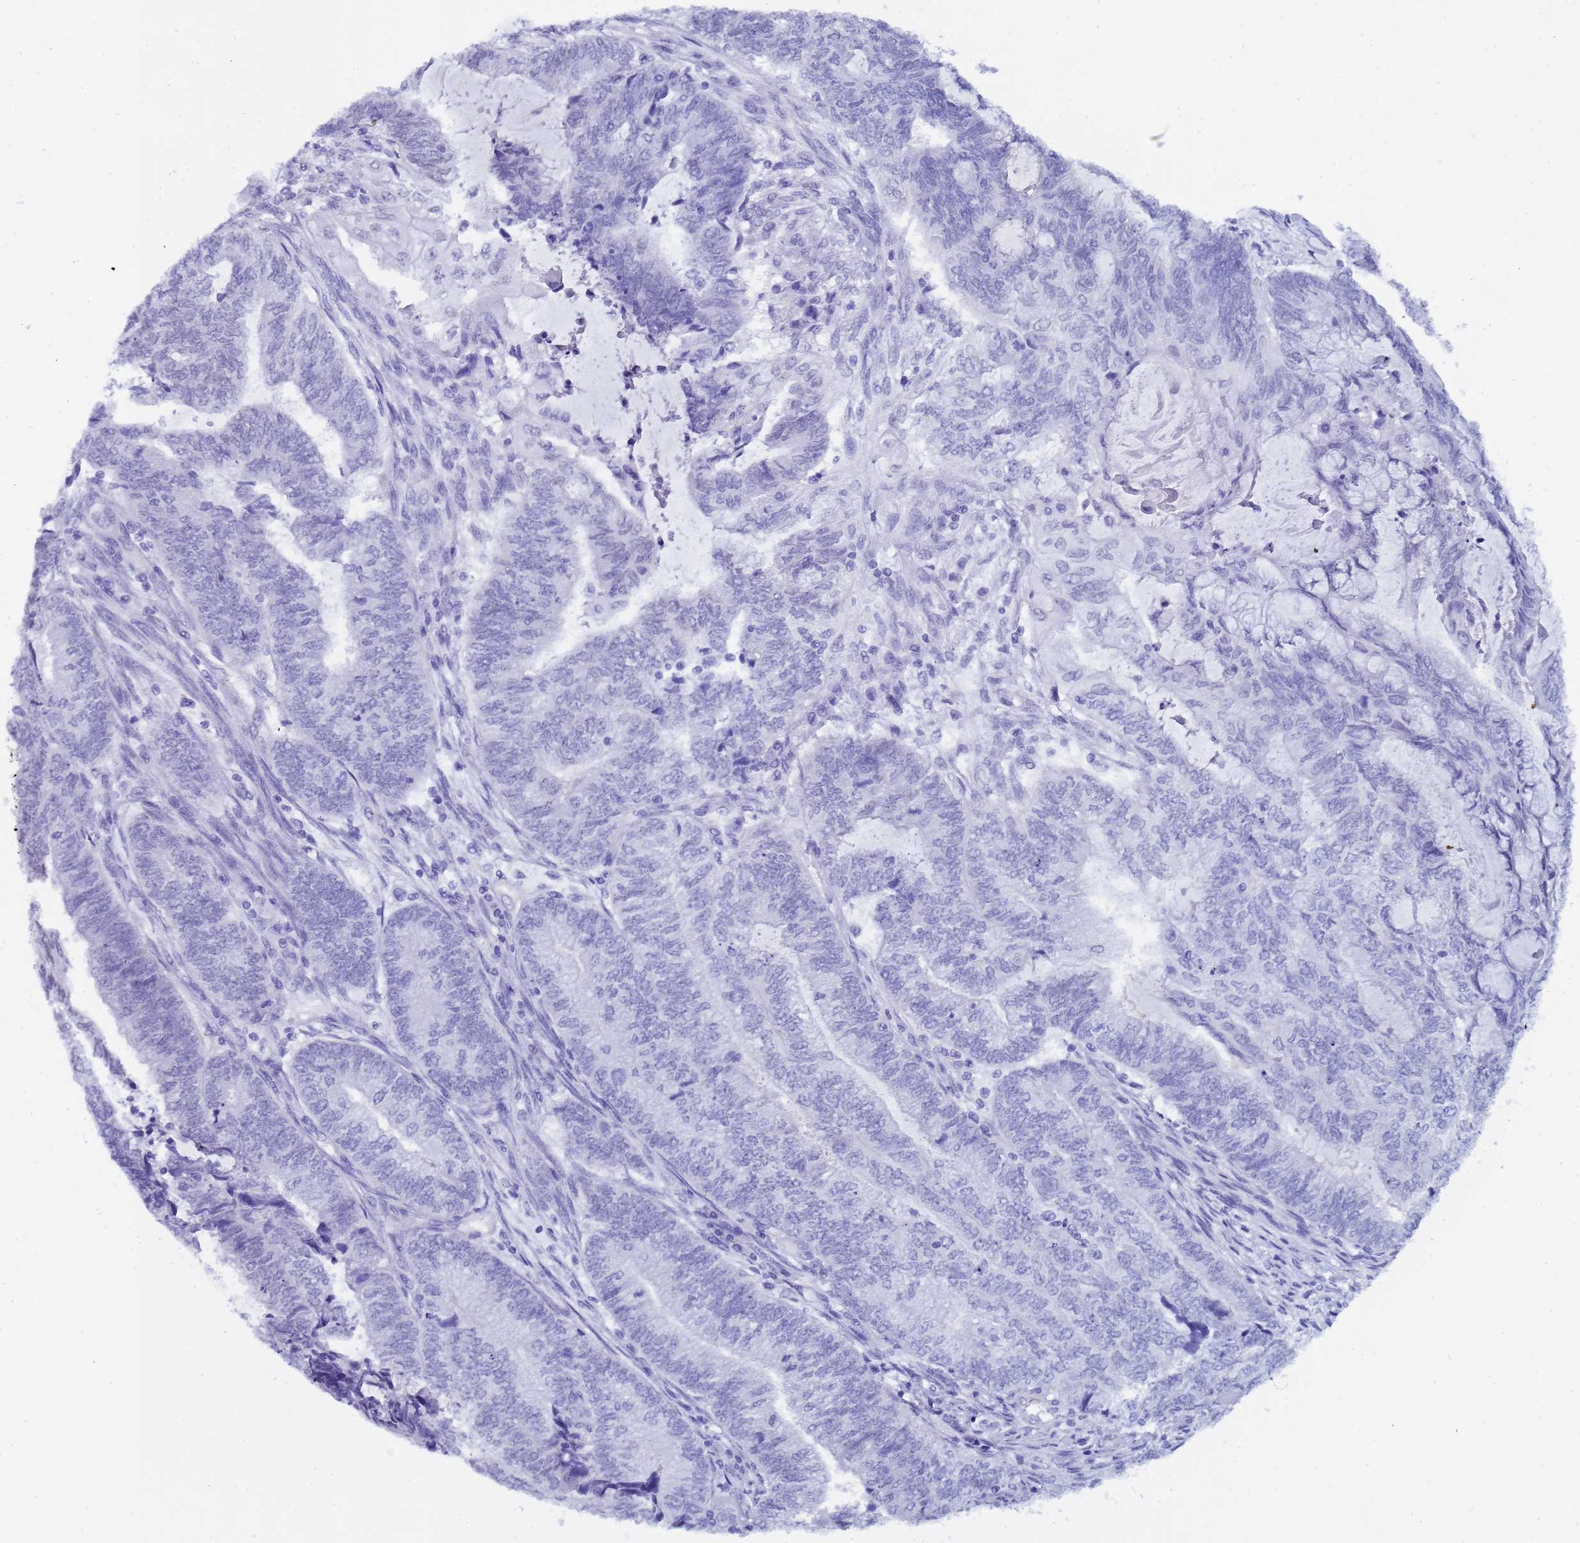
{"staining": {"intensity": "negative", "quantity": "none", "location": "none"}, "tissue": "endometrial cancer", "cell_type": "Tumor cells", "image_type": "cancer", "snomed": [{"axis": "morphology", "description": "Adenocarcinoma, NOS"}, {"axis": "topography", "description": "Uterus"}, {"axis": "topography", "description": "Endometrium"}], "caption": "This is a photomicrograph of immunohistochemistry (IHC) staining of endometrial adenocarcinoma, which shows no positivity in tumor cells.", "gene": "CTRC", "patient": {"sex": "female", "age": 70}}